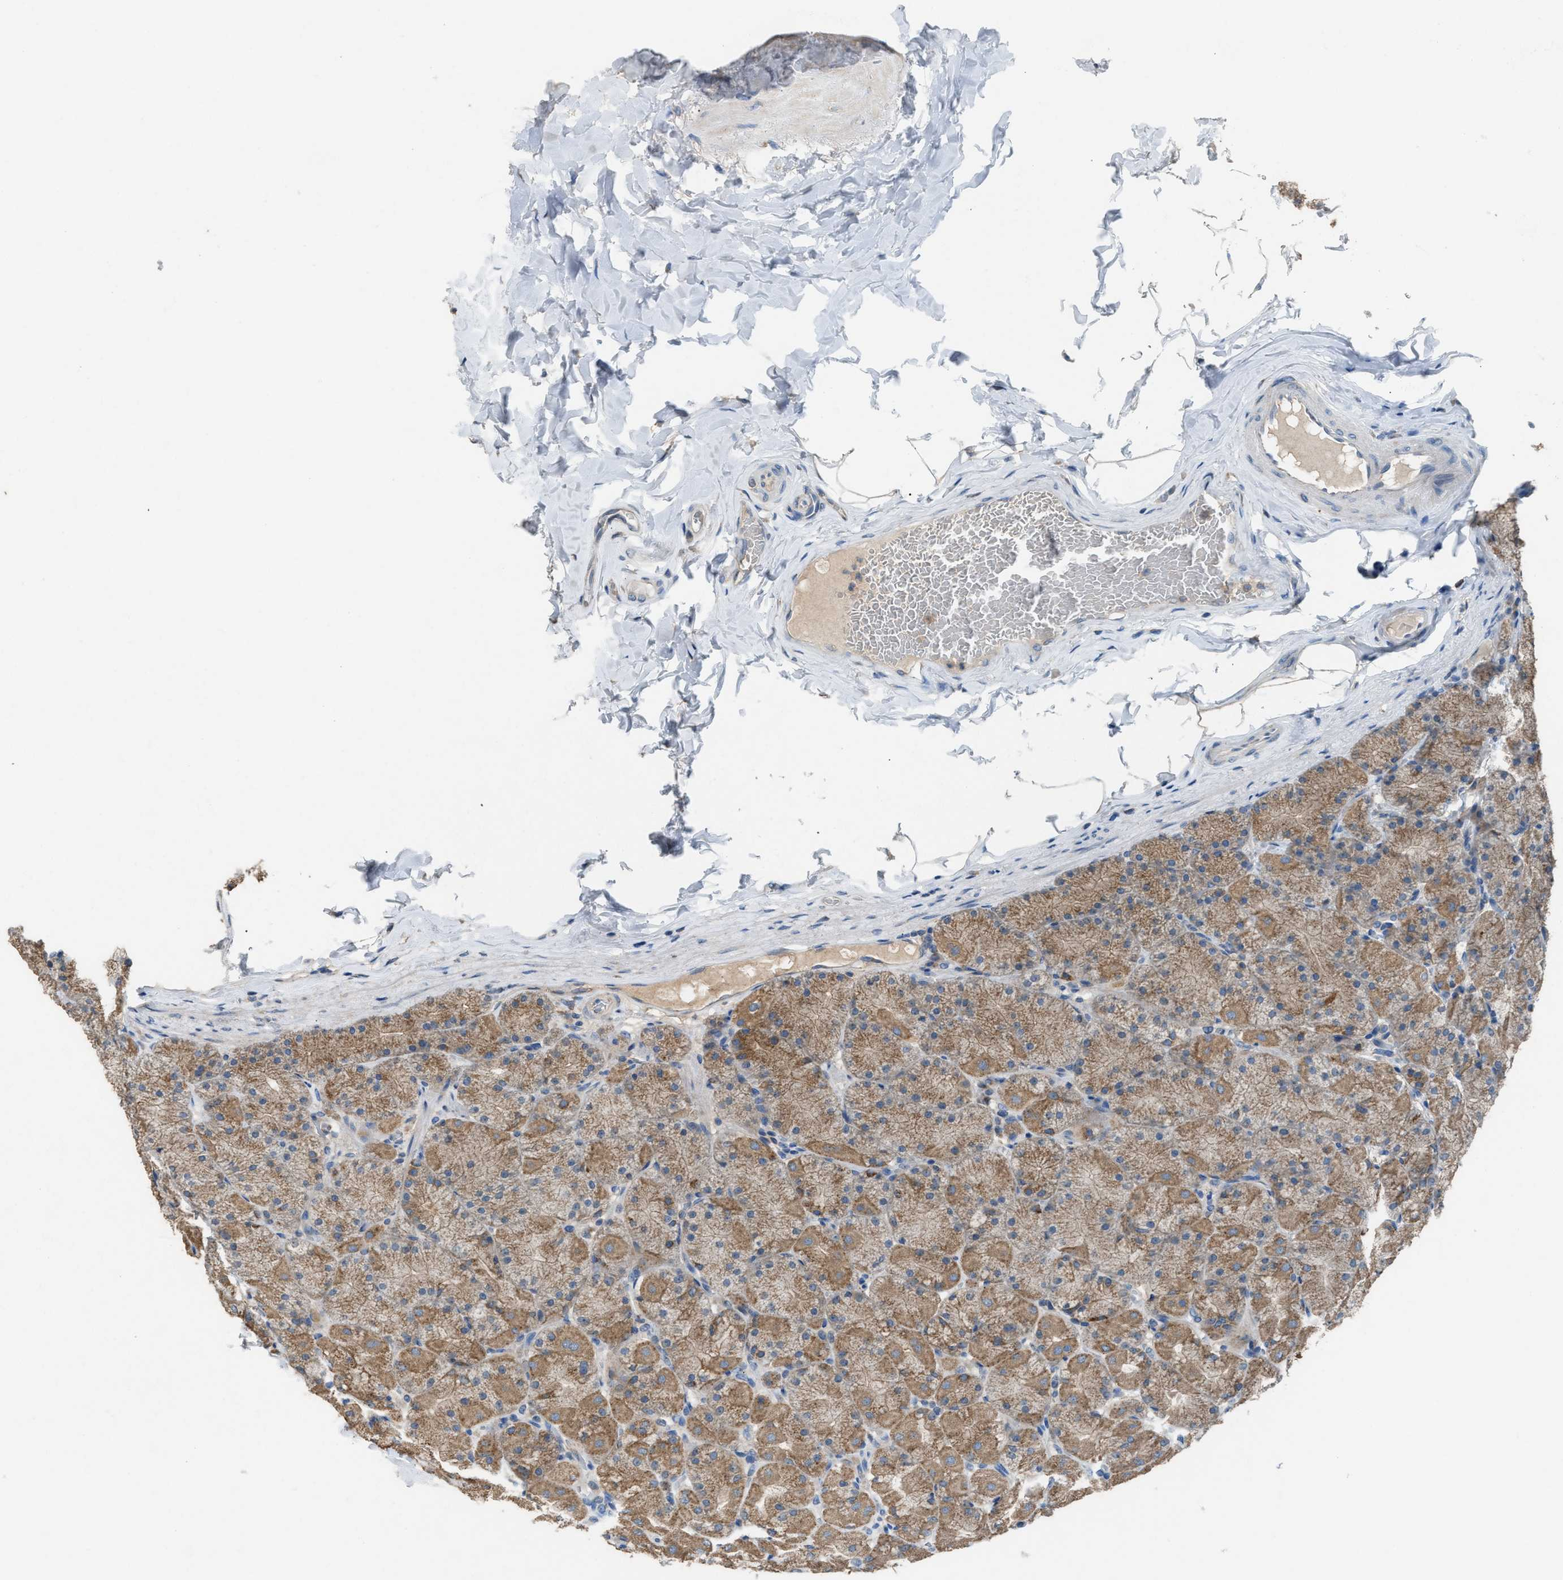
{"staining": {"intensity": "moderate", "quantity": ">75%", "location": "cytoplasmic/membranous"}, "tissue": "stomach", "cell_type": "Glandular cells", "image_type": "normal", "snomed": [{"axis": "morphology", "description": "Normal tissue, NOS"}, {"axis": "topography", "description": "Stomach, upper"}], "caption": "Immunohistochemical staining of benign stomach demonstrates moderate cytoplasmic/membranous protein positivity in about >75% of glandular cells. (Brightfield microscopy of DAB IHC at high magnification).", "gene": "TPK1", "patient": {"sex": "female", "age": 56}}